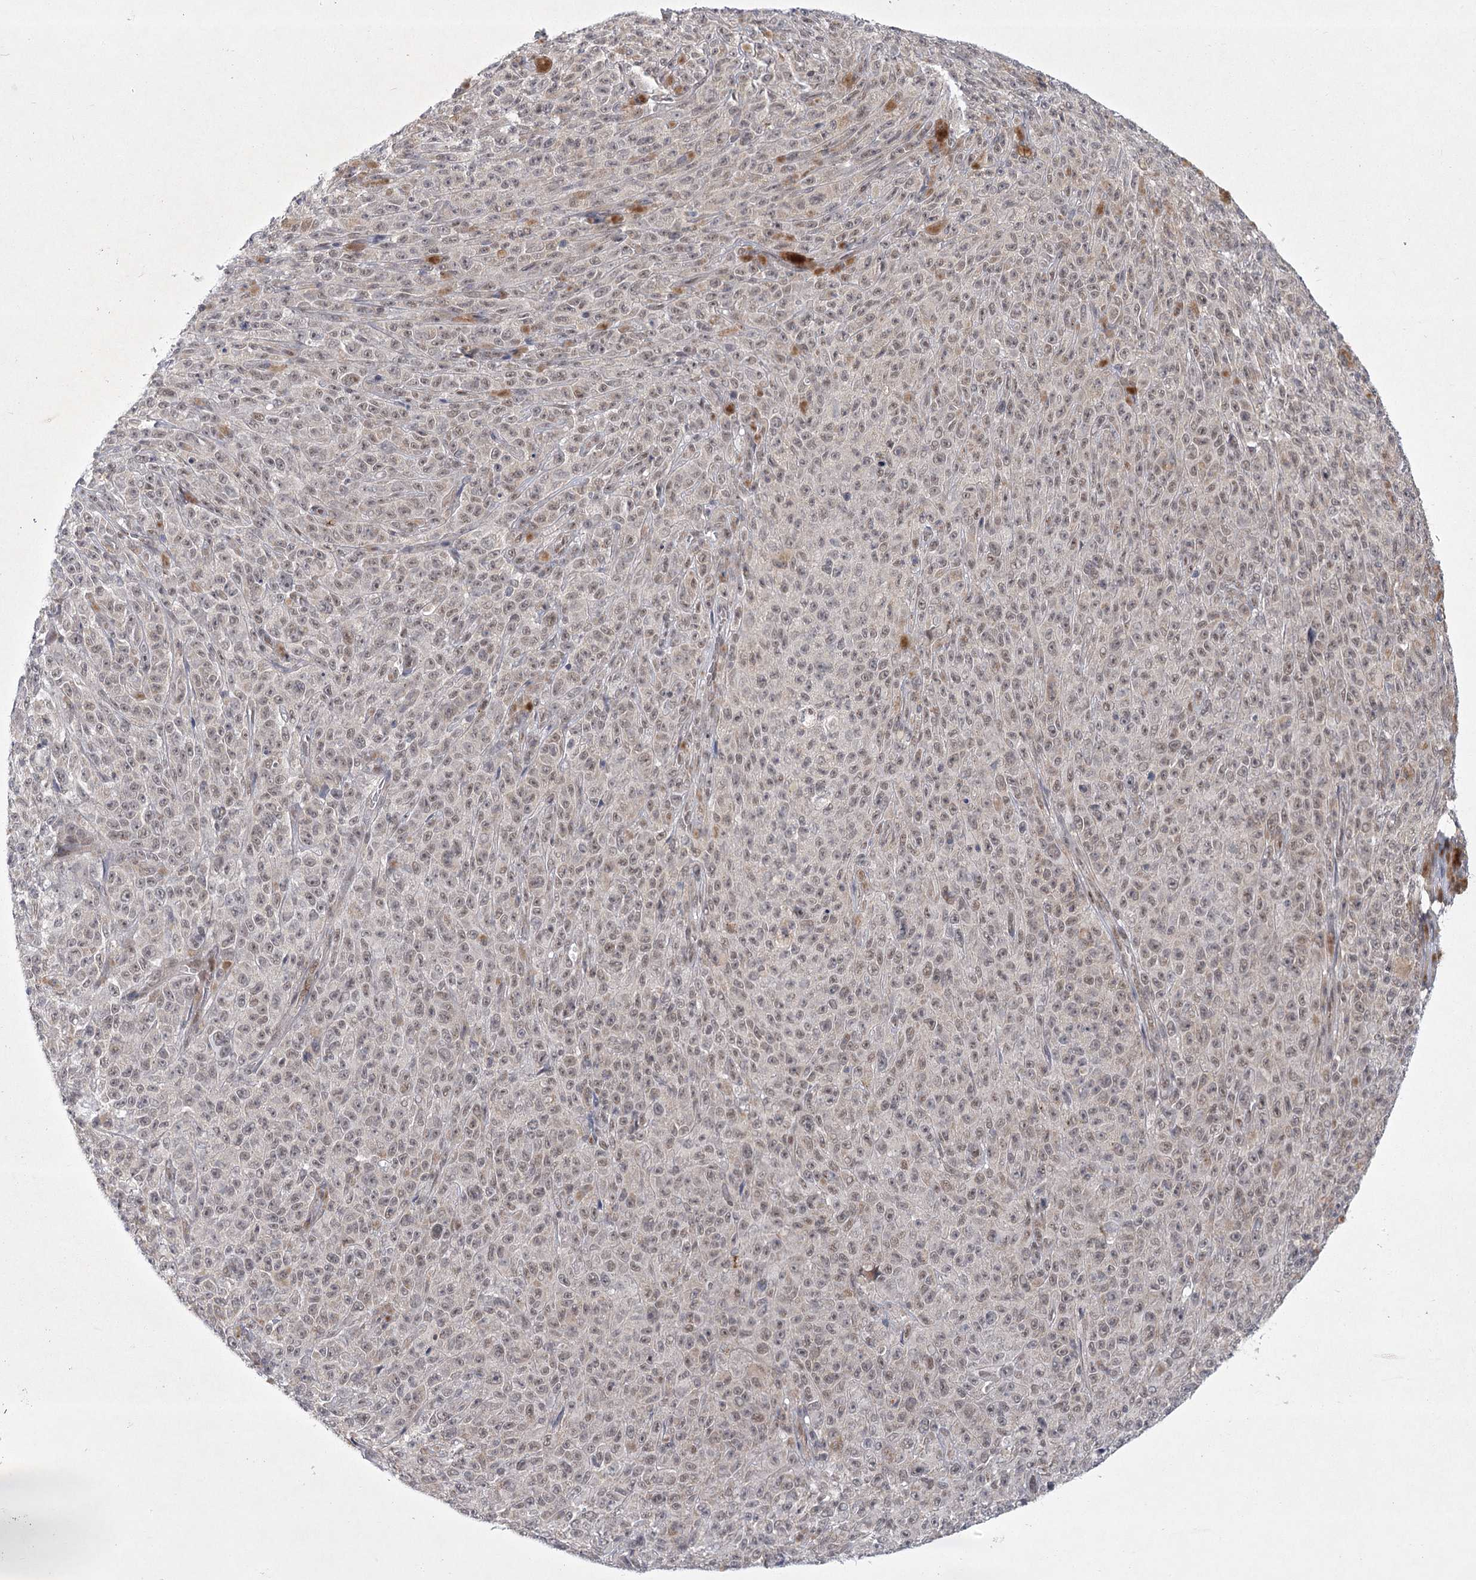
{"staining": {"intensity": "weak", "quantity": ">75%", "location": "nuclear"}, "tissue": "melanoma", "cell_type": "Tumor cells", "image_type": "cancer", "snomed": [{"axis": "morphology", "description": "Malignant melanoma, NOS"}, {"axis": "topography", "description": "Skin"}], "caption": "Human melanoma stained with a brown dye displays weak nuclear positive staining in about >75% of tumor cells.", "gene": "CIB4", "patient": {"sex": "female", "age": 82}}